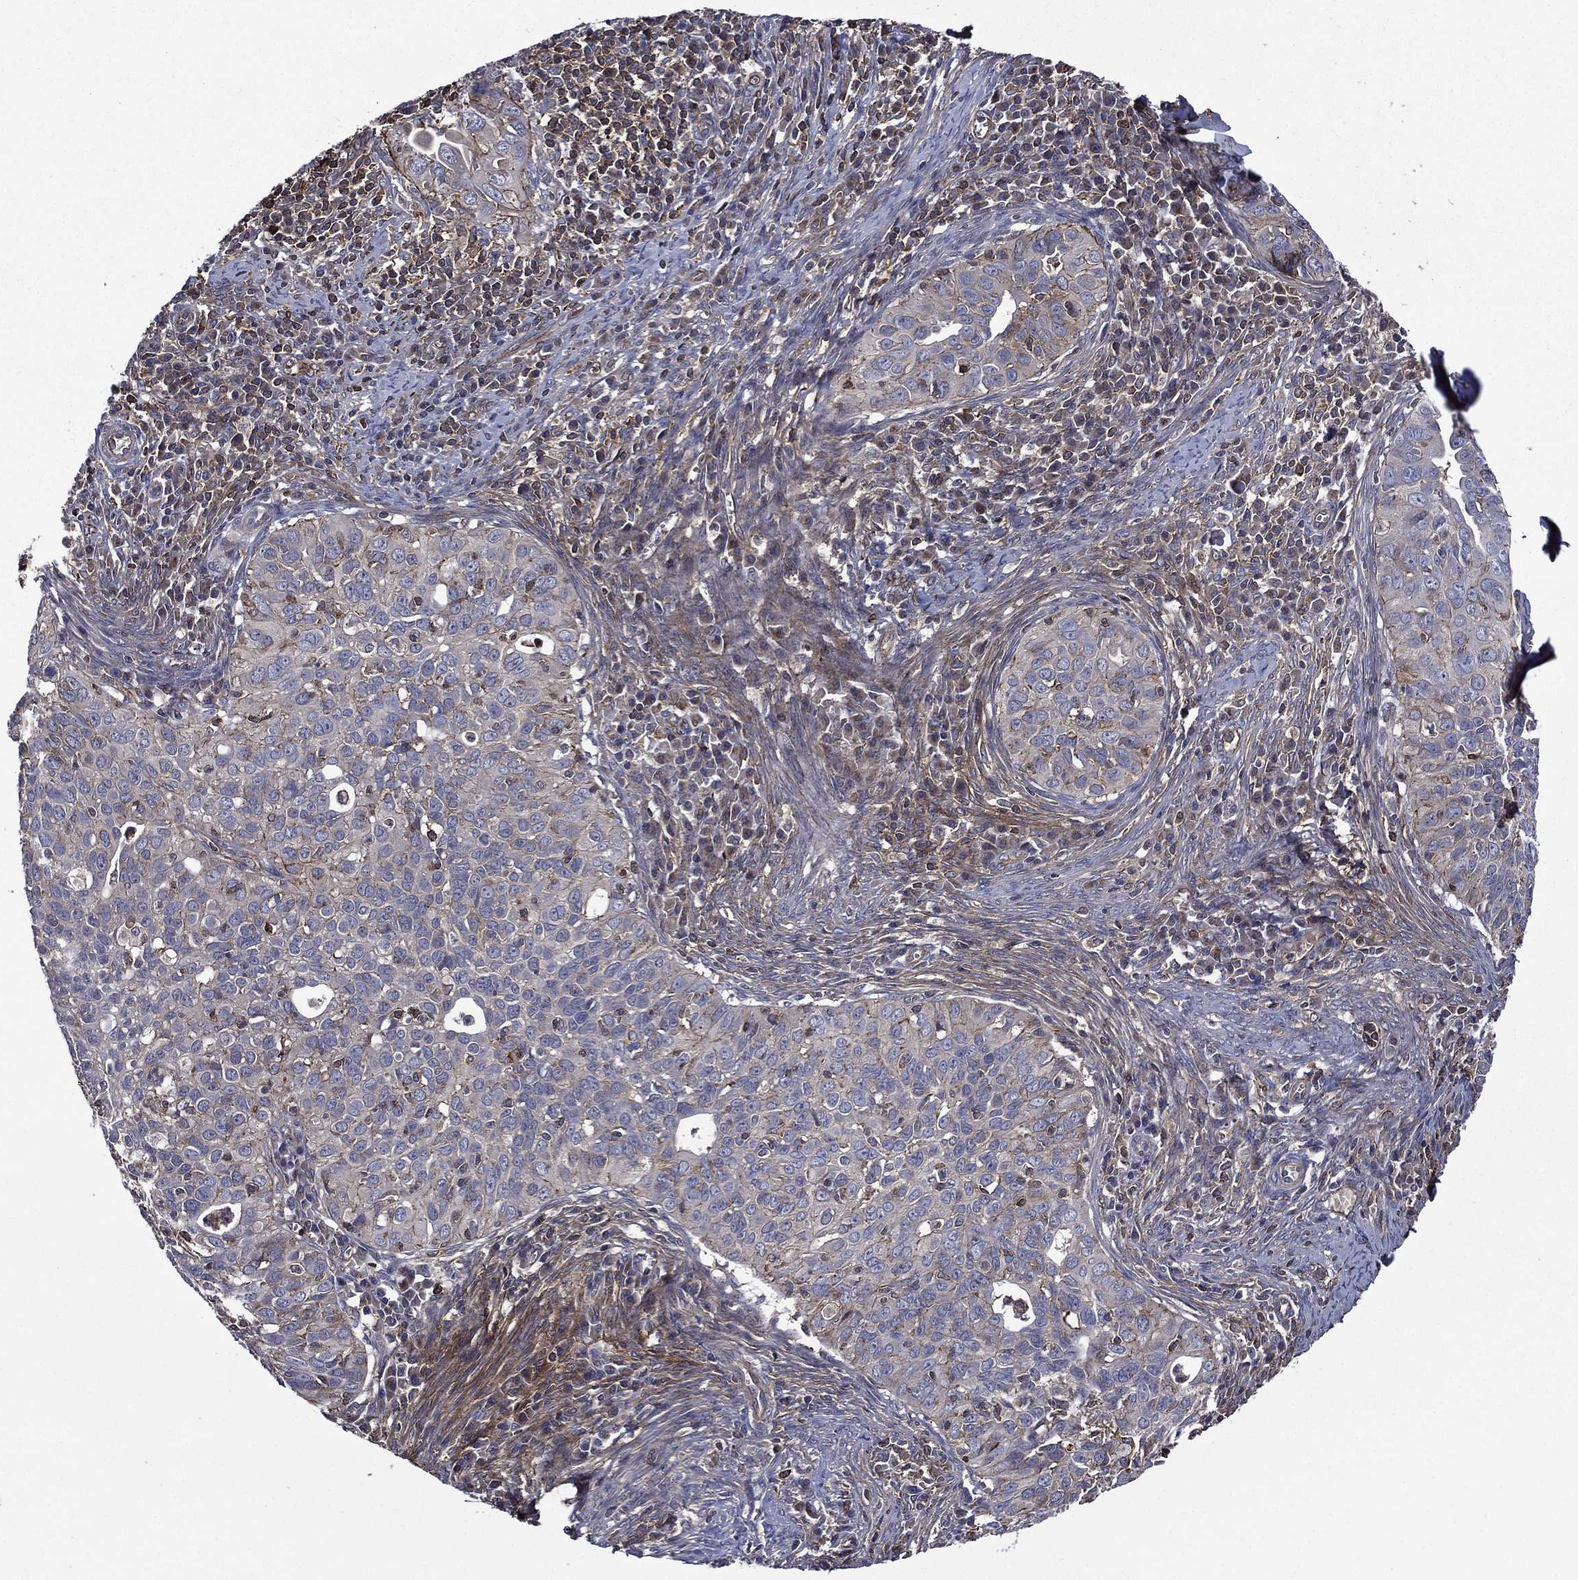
{"staining": {"intensity": "moderate", "quantity": "<25%", "location": "cytoplasmic/membranous"}, "tissue": "cervical cancer", "cell_type": "Tumor cells", "image_type": "cancer", "snomed": [{"axis": "morphology", "description": "Squamous cell carcinoma, NOS"}, {"axis": "topography", "description": "Cervix"}], "caption": "An IHC histopathology image of neoplastic tissue is shown. Protein staining in brown shows moderate cytoplasmic/membranous positivity in squamous cell carcinoma (cervical) within tumor cells.", "gene": "PLPP3", "patient": {"sex": "female", "age": 26}}